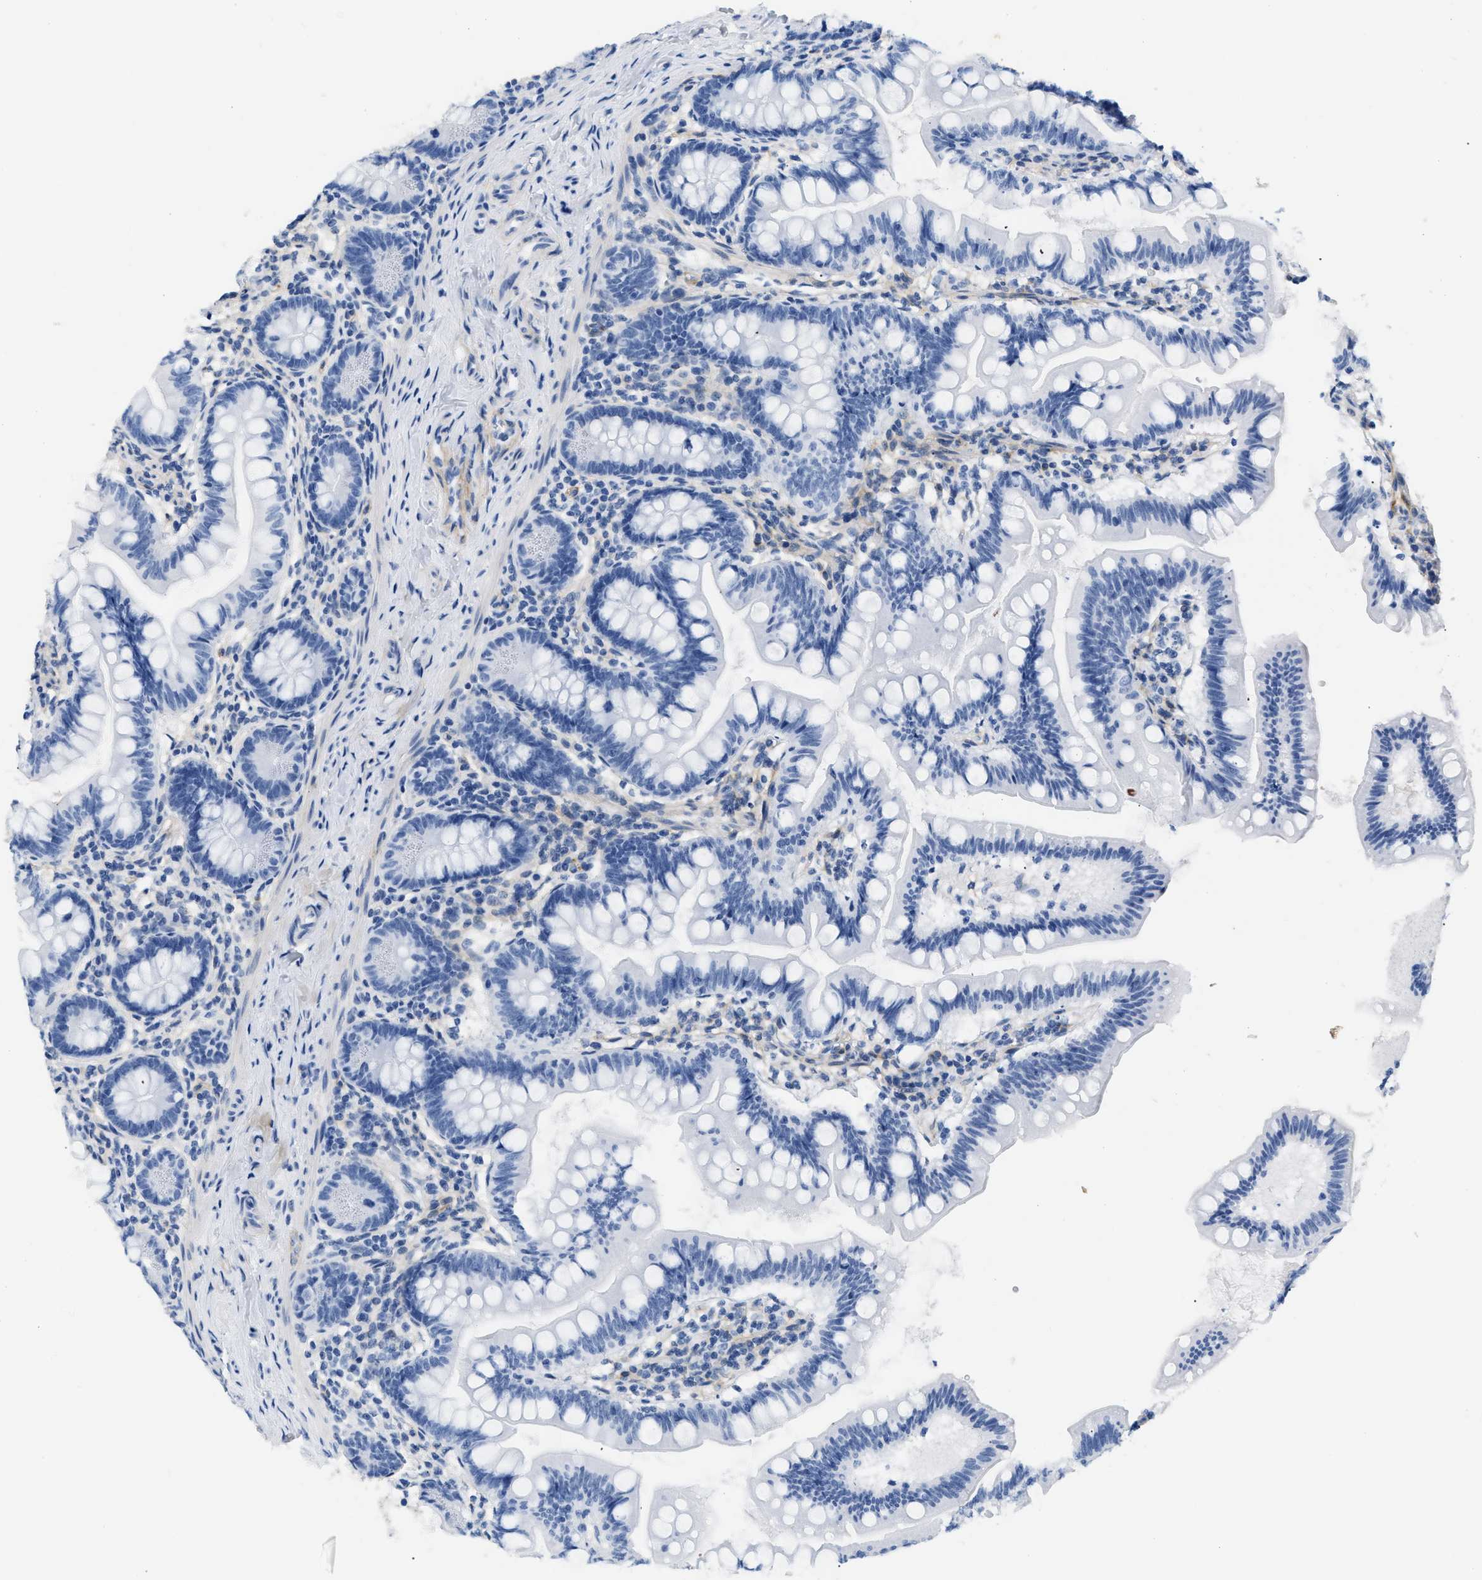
{"staining": {"intensity": "negative", "quantity": "none", "location": "none"}, "tissue": "small intestine", "cell_type": "Glandular cells", "image_type": "normal", "snomed": [{"axis": "morphology", "description": "Normal tissue, NOS"}, {"axis": "topography", "description": "Small intestine"}], "caption": "Immunohistochemistry of unremarkable small intestine displays no positivity in glandular cells. (DAB (3,3'-diaminobenzidine) immunohistochemistry (IHC) with hematoxylin counter stain).", "gene": "PDGFRB", "patient": {"sex": "male", "age": 7}}